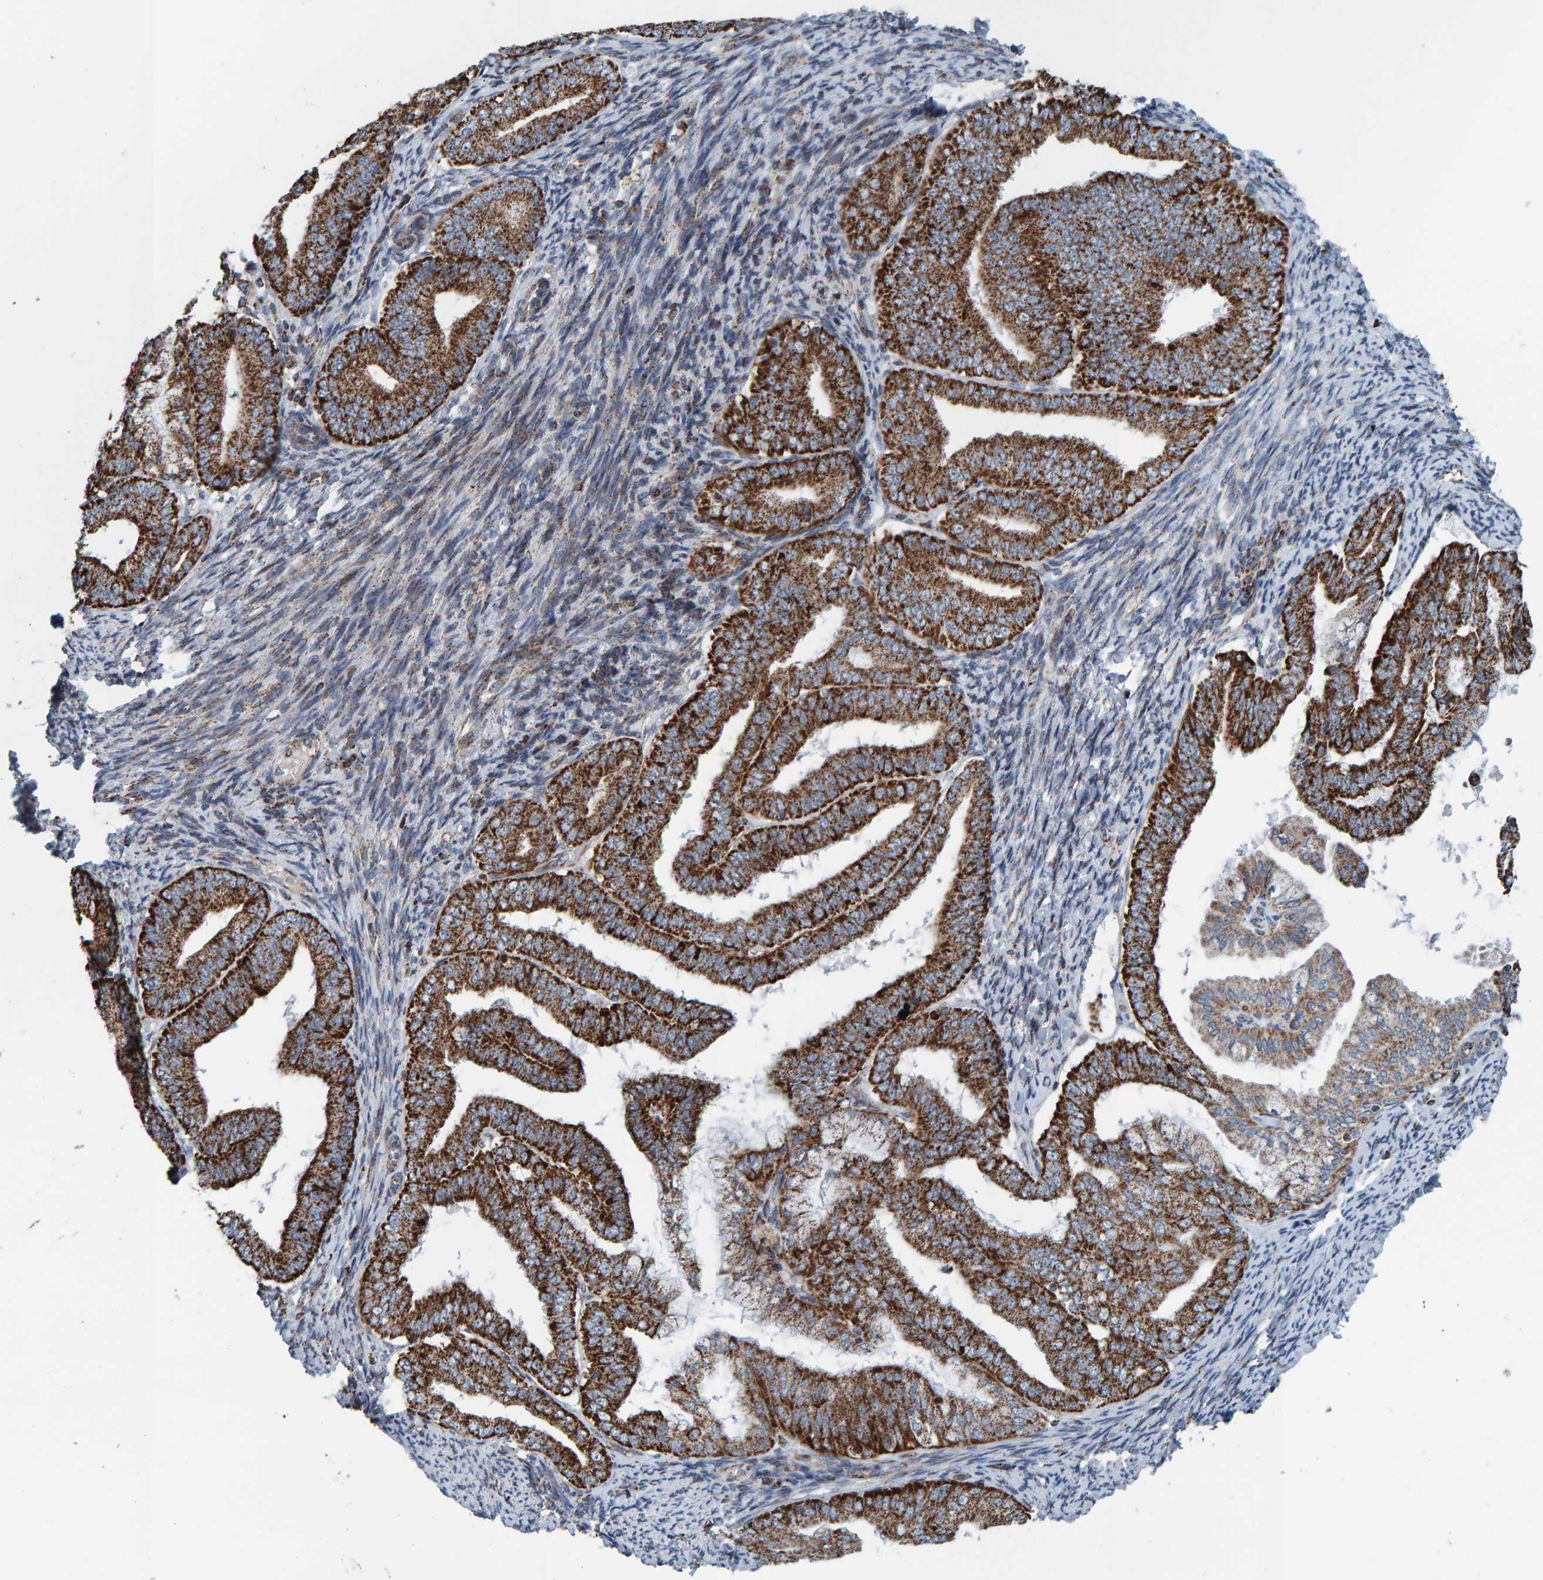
{"staining": {"intensity": "strong", "quantity": ">75%", "location": "cytoplasmic/membranous"}, "tissue": "endometrial cancer", "cell_type": "Tumor cells", "image_type": "cancer", "snomed": [{"axis": "morphology", "description": "Adenocarcinoma, NOS"}, {"axis": "topography", "description": "Endometrium"}], "caption": "Strong cytoplasmic/membranous positivity for a protein is appreciated in about >75% of tumor cells of endometrial cancer (adenocarcinoma) using immunohistochemistry.", "gene": "ZNF48", "patient": {"sex": "female", "age": 63}}